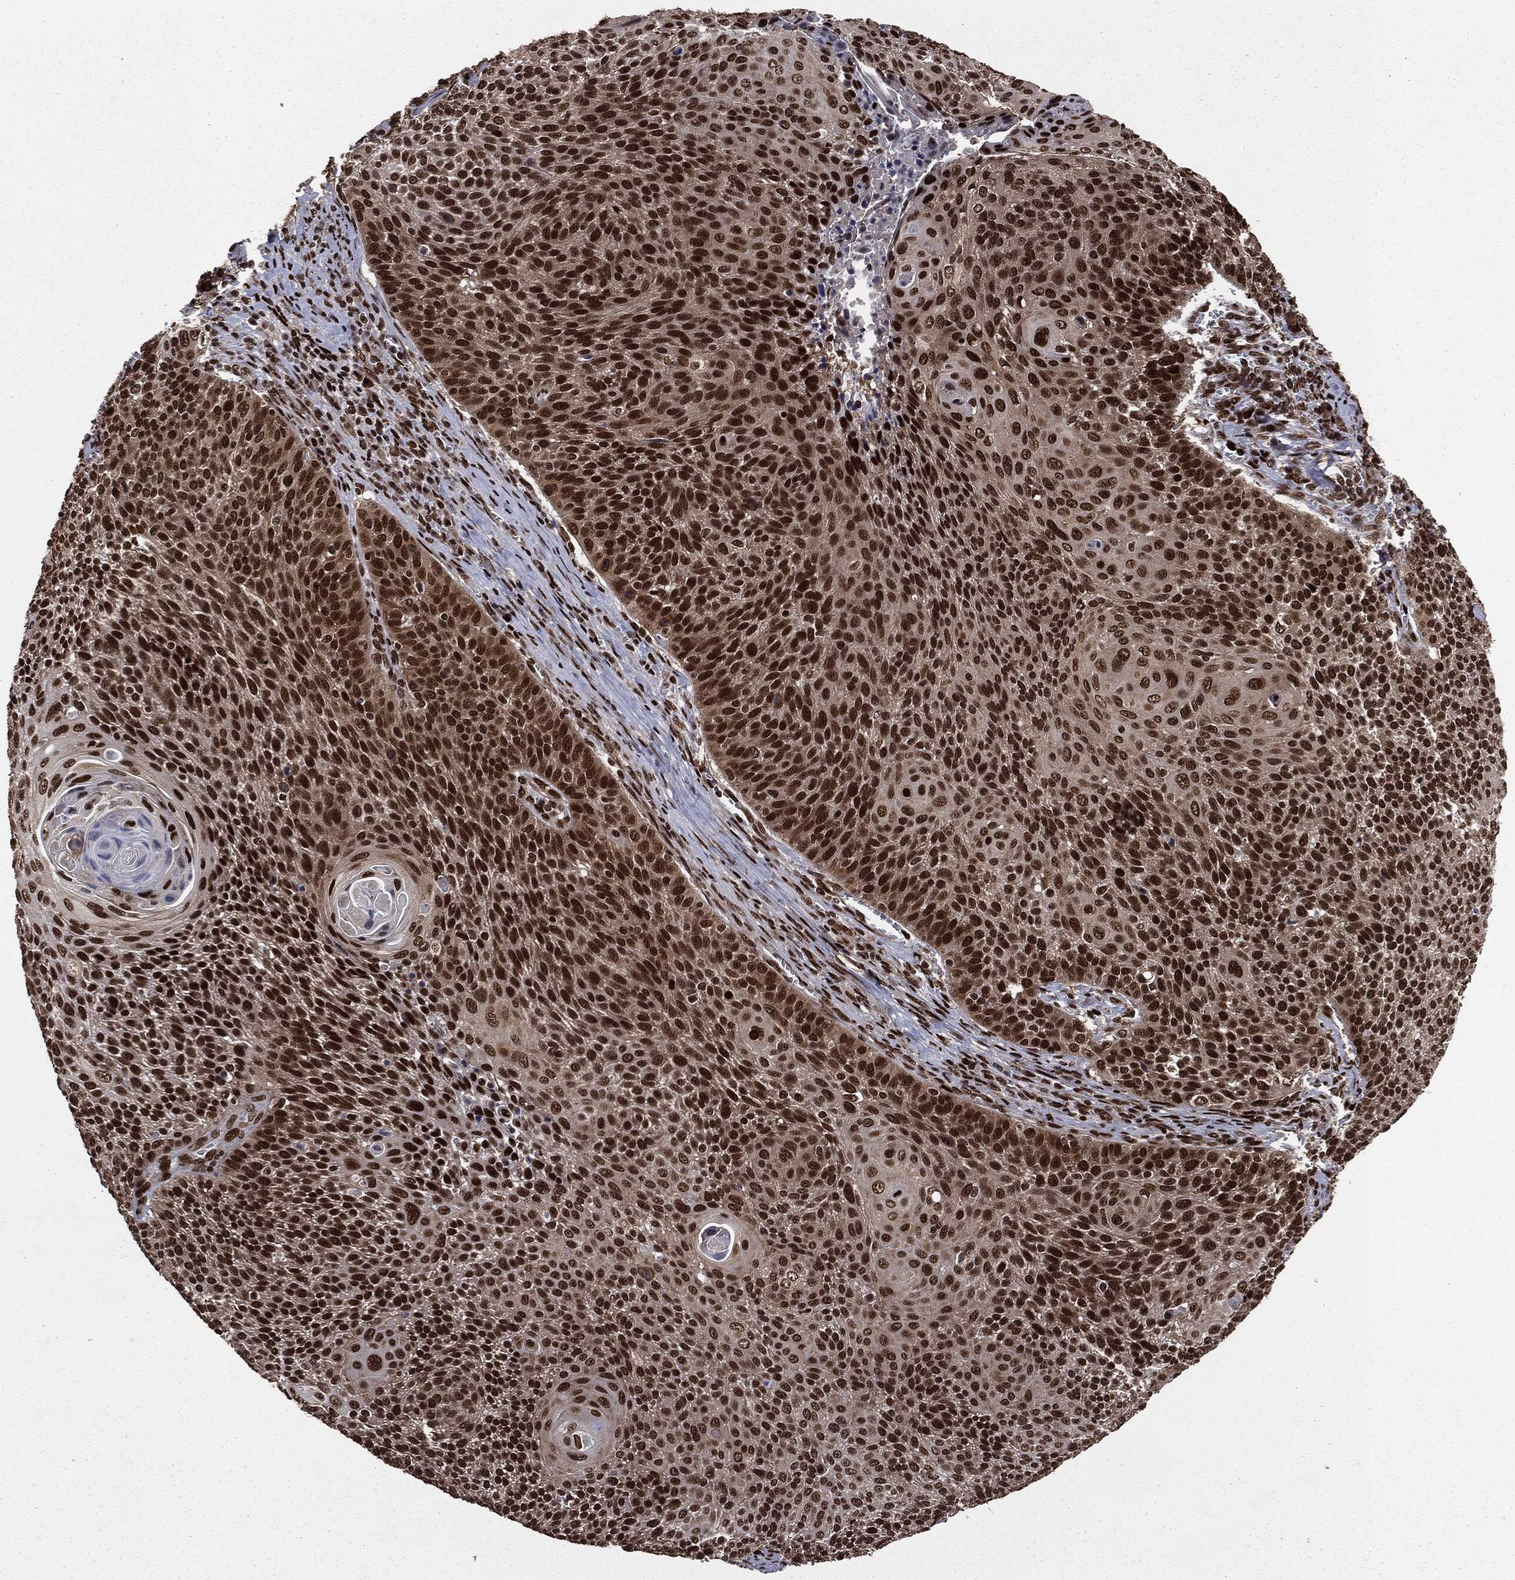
{"staining": {"intensity": "strong", "quantity": ">75%", "location": "nuclear"}, "tissue": "cervical cancer", "cell_type": "Tumor cells", "image_type": "cancer", "snomed": [{"axis": "morphology", "description": "Squamous cell carcinoma, NOS"}, {"axis": "topography", "description": "Cervix"}], "caption": "About >75% of tumor cells in human squamous cell carcinoma (cervical) exhibit strong nuclear protein staining as visualized by brown immunohistochemical staining.", "gene": "DVL2", "patient": {"sex": "female", "age": 31}}